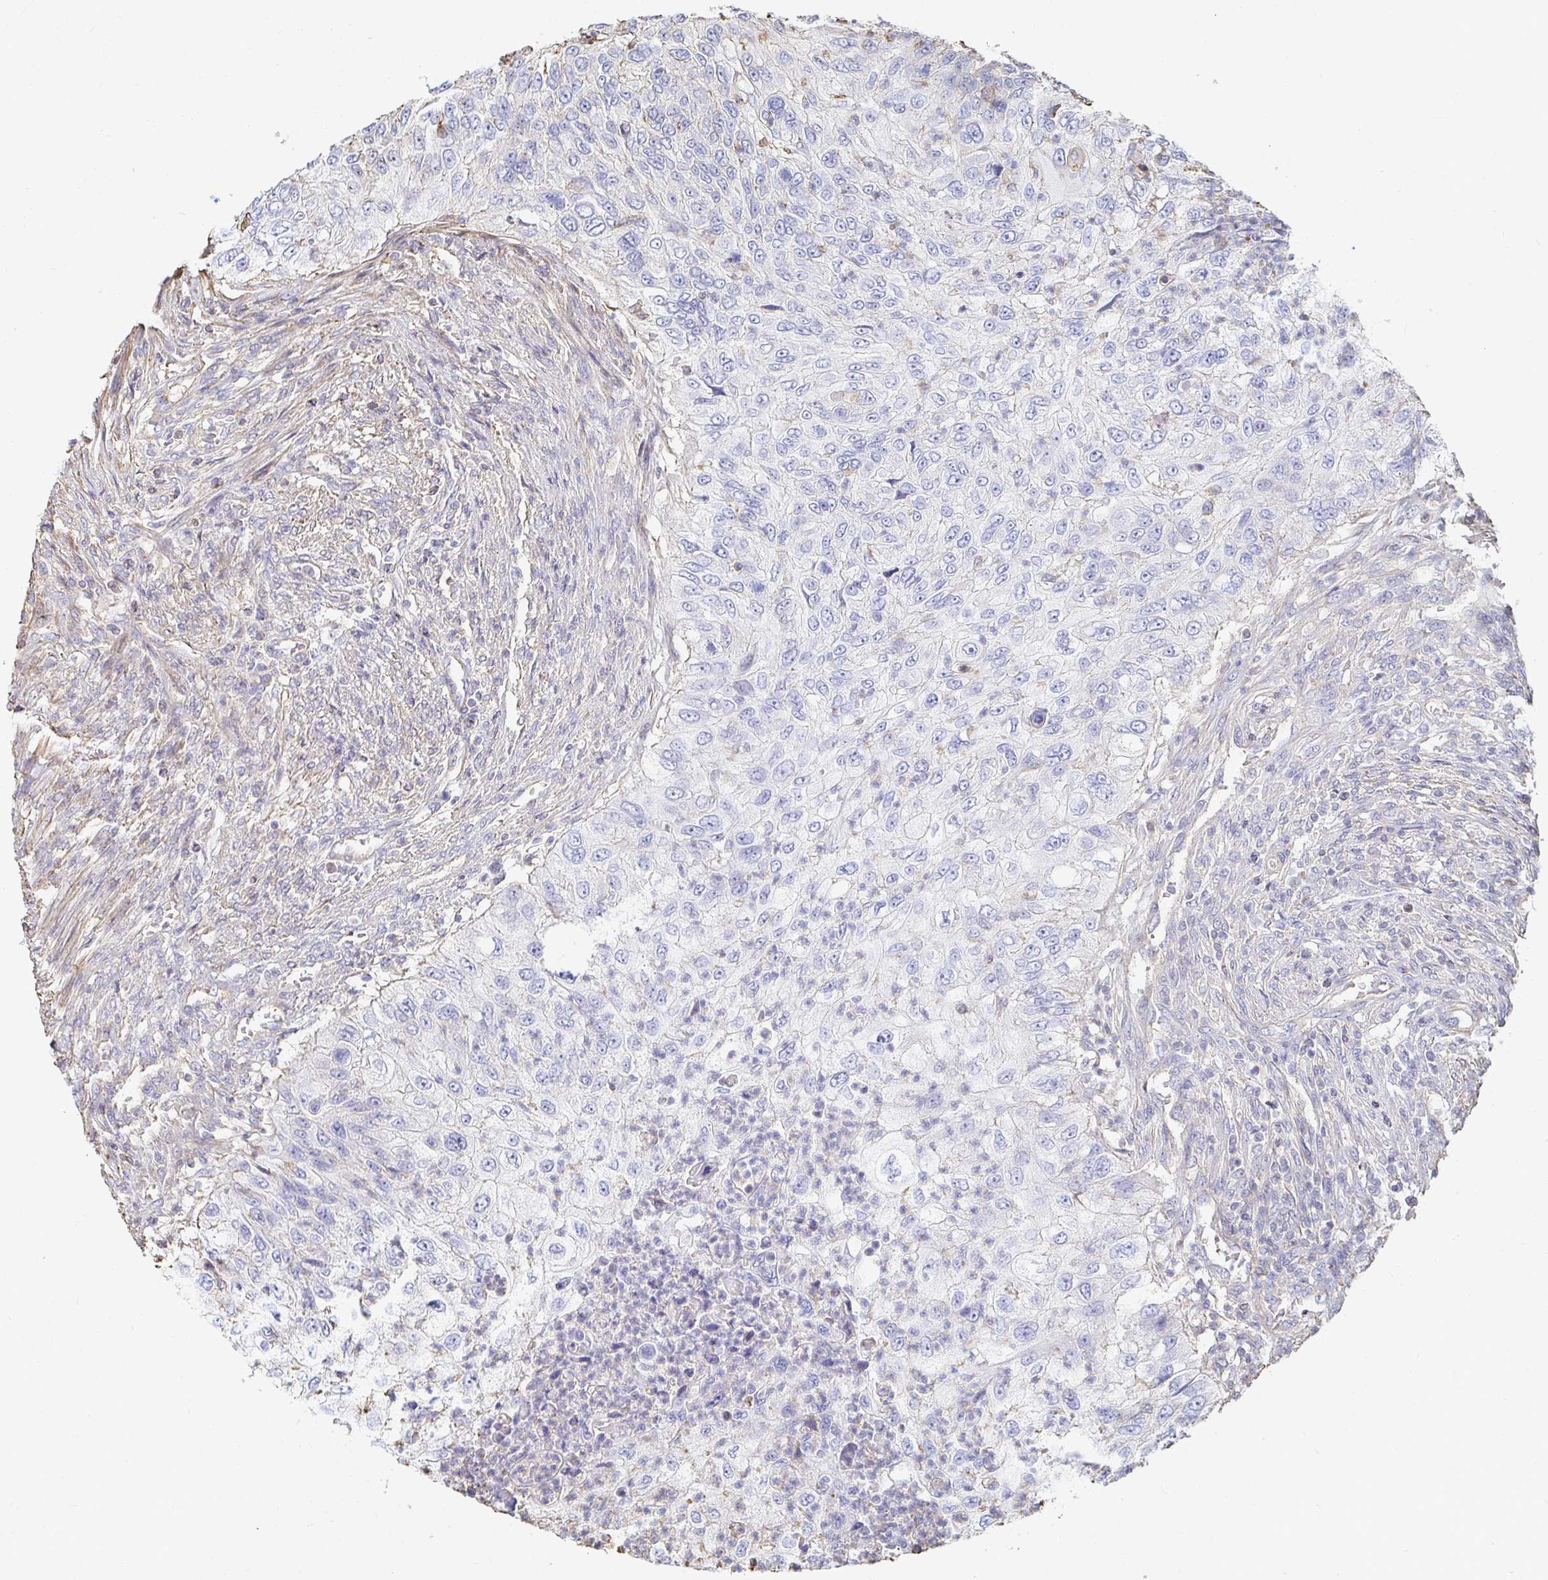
{"staining": {"intensity": "negative", "quantity": "none", "location": "none"}, "tissue": "urothelial cancer", "cell_type": "Tumor cells", "image_type": "cancer", "snomed": [{"axis": "morphology", "description": "Urothelial carcinoma, High grade"}, {"axis": "topography", "description": "Urinary bladder"}], "caption": "Immunohistochemistry (IHC) image of high-grade urothelial carcinoma stained for a protein (brown), which displays no staining in tumor cells.", "gene": "PTPN14", "patient": {"sex": "female", "age": 60}}